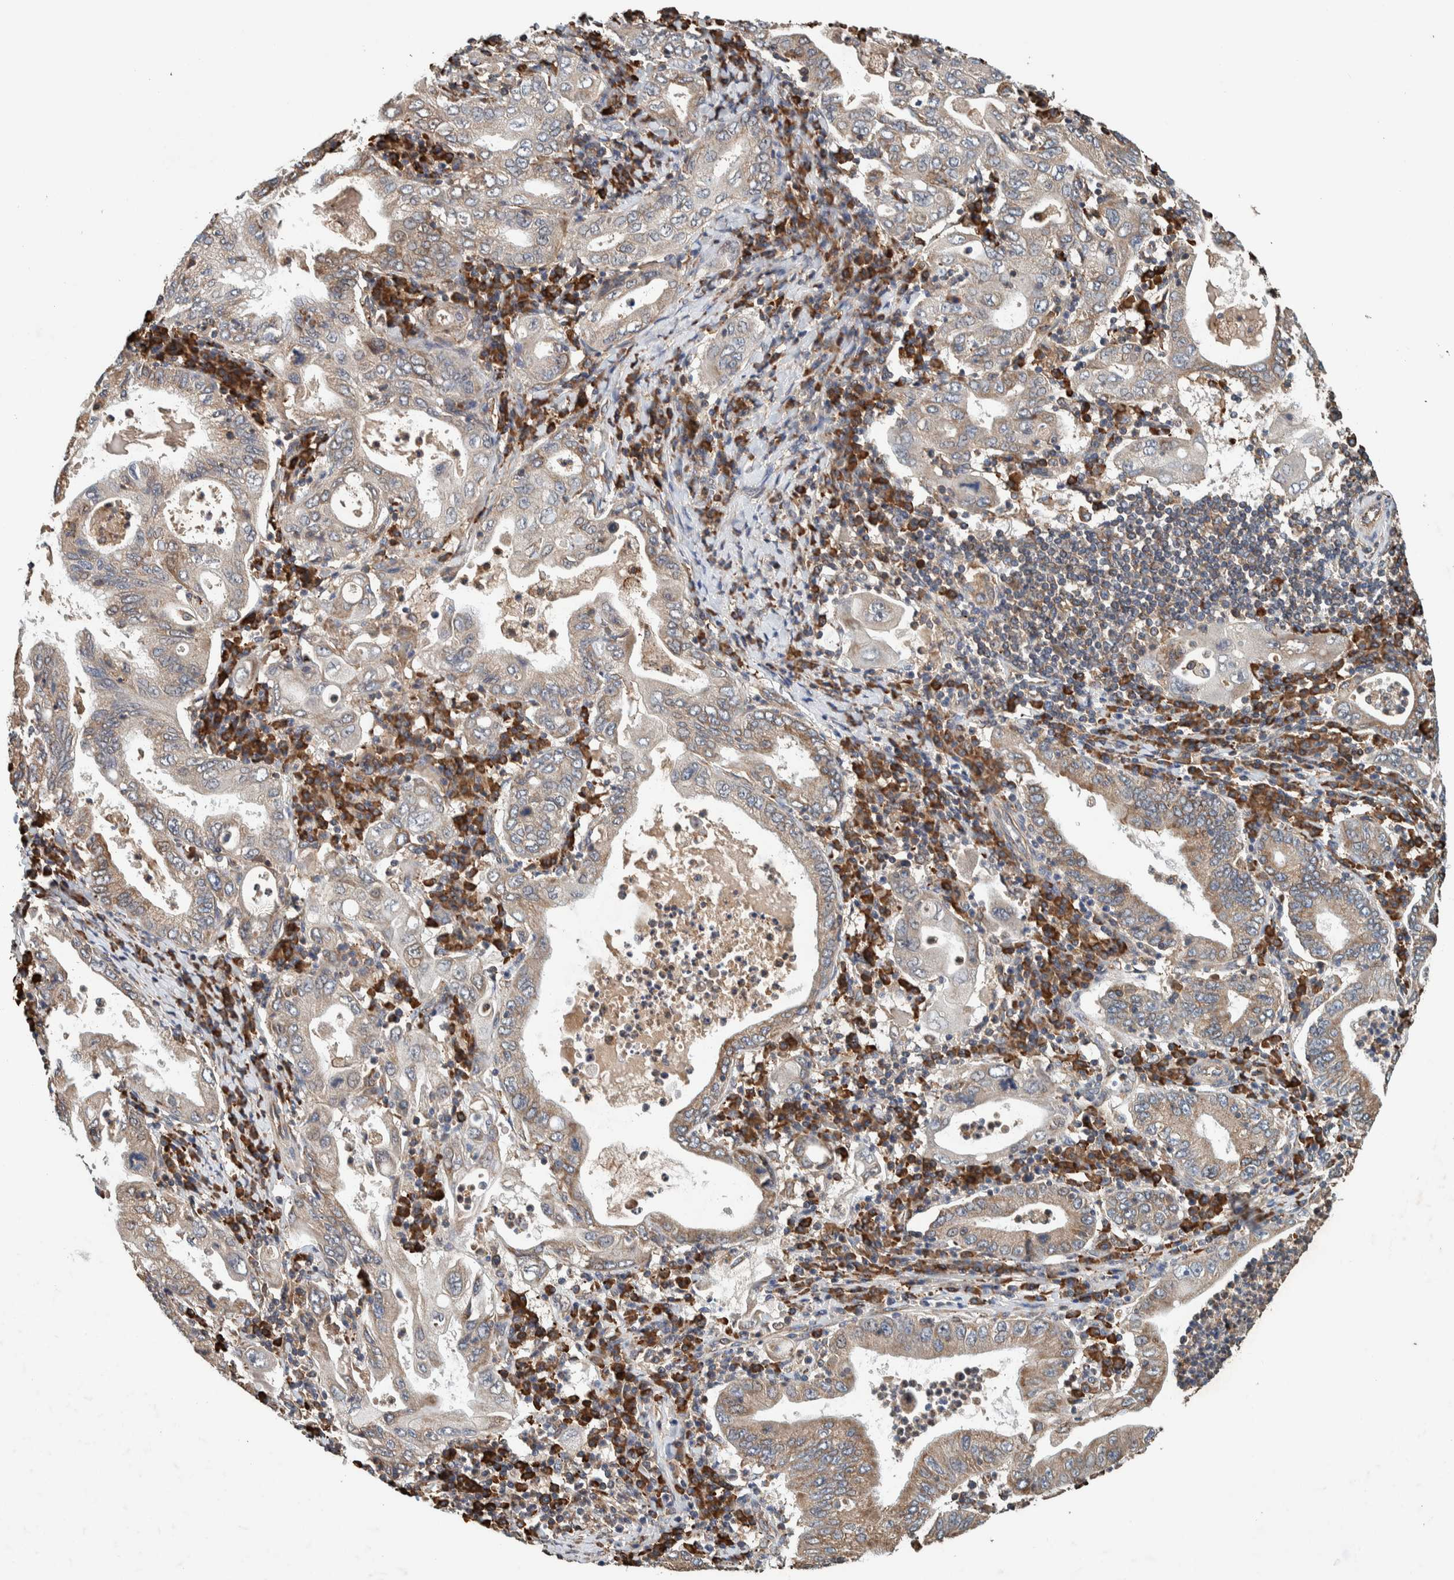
{"staining": {"intensity": "weak", "quantity": ">75%", "location": "cytoplasmic/membranous"}, "tissue": "stomach cancer", "cell_type": "Tumor cells", "image_type": "cancer", "snomed": [{"axis": "morphology", "description": "Normal tissue, NOS"}, {"axis": "morphology", "description": "Adenocarcinoma, NOS"}, {"axis": "topography", "description": "Esophagus"}, {"axis": "topography", "description": "Stomach, upper"}, {"axis": "topography", "description": "Peripheral nerve tissue"}], "caption": "Immunohistochemistry (IHC) staining of stomach adenocarcinoma, which exhibits low levels of weak cytoplasmic/membranous staining in approximately >75% of tumor cells indicating weak cytoplasmic/membranous protein positivity. The staining was performed using DAB (3,3'-diaminobenzidine) (brown) for protein detection and nuclei were counterstained in hematoxylin (blue).", "gene": "PLA2G3", "patient": {"sex": "male", "age": 62}}